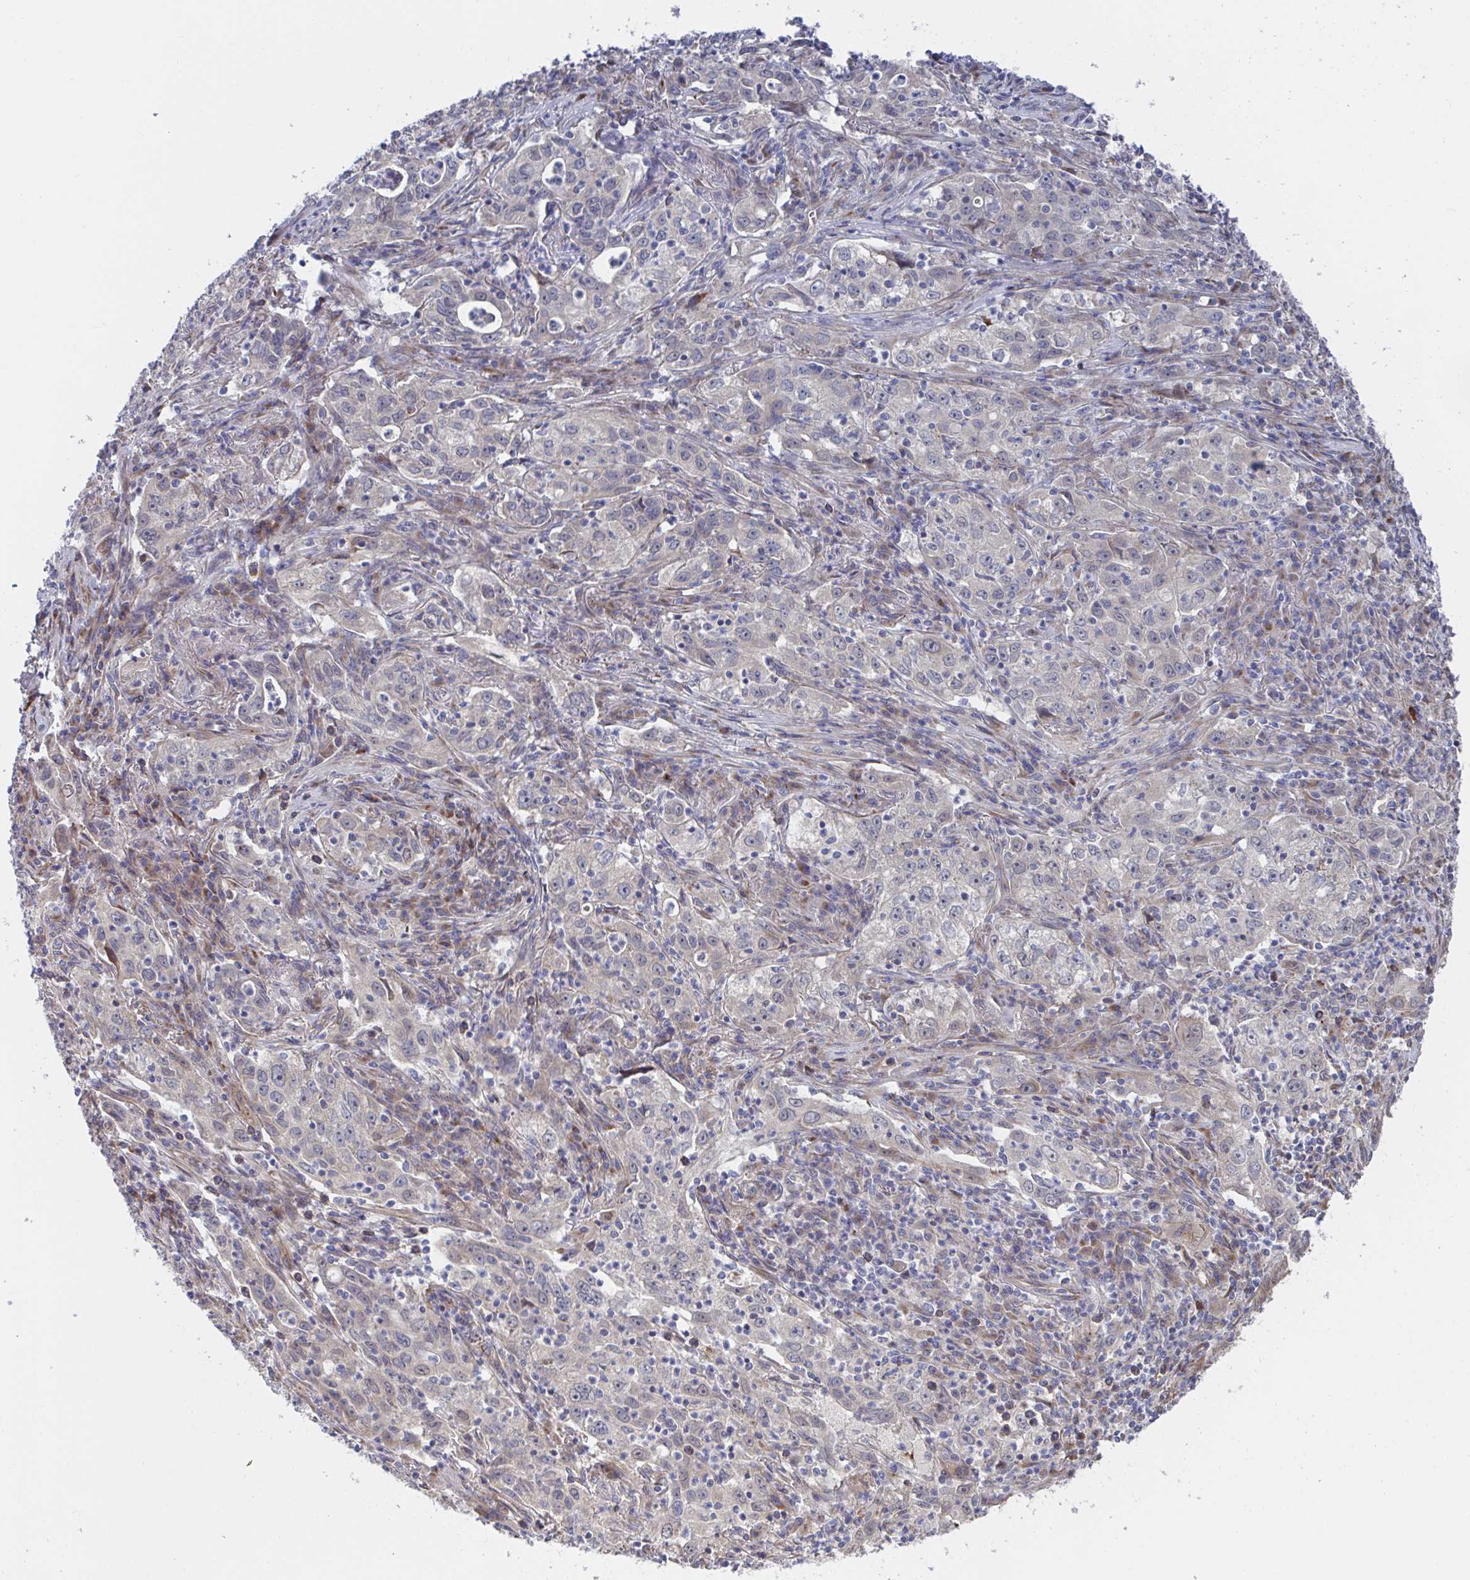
{"staining": {"intensity": "moderate", "quantity": "<25%", "location": "cytoplasmic/membranous"}, "tissue": "lung cancer", "cell_type": "Tumor cells", "image_type": "cancer", "snomed": [{"axis": "morphology", "description": "Squamous cell carcinoma, NOS"}, {"axis": "topography", "description": "Lung"}], "caption": "Protein staining shows moderate cytoplasmic/membranous positivity in about <25% of tumor cells in squamous cell carcinoma (lung). The protein of interest is shown in brown color, while the nuclei are stained blue.", "gene": "FJX1", "patient": {"sex": "male", "age": 71}}